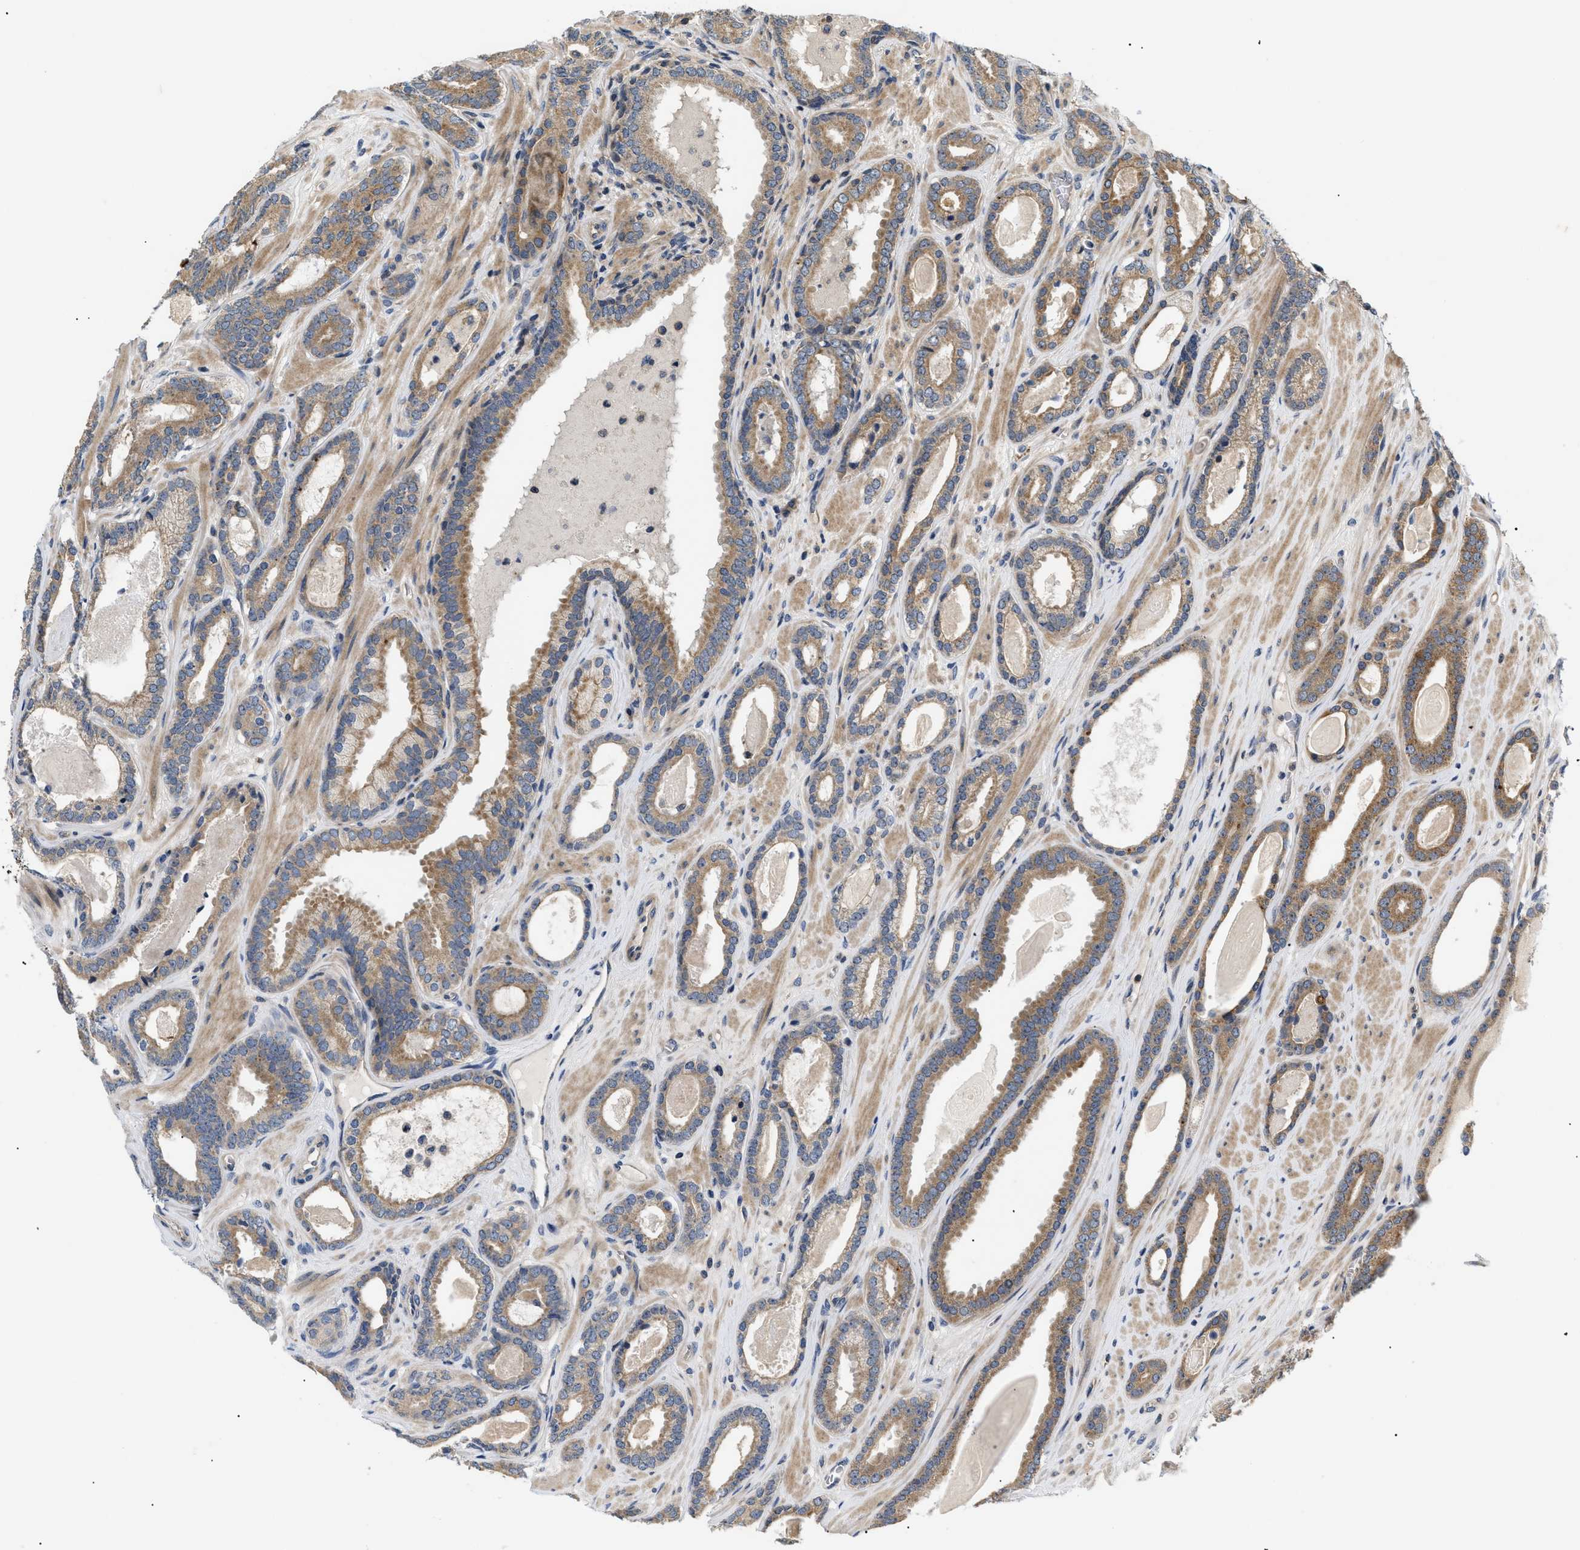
{"staining": {"intensity": "moderate", "quantity": ">75%", "location": "cytoplasmic/membranous"}, "tissue": "prostate cancer", "cell_type": "Tumor cells", "image_type": "cancer", "snomed": [{"axis": "morphology", "description": "Adenocarcinoma, High grade"}, {"axis": "topography", "description": "Prostate"}], "caption": "Prostate cancer tissue exhibits moderate cytoplasmic/membranous positivity in about >75% of tumor cells, visualized by immunohistochemistry.", "gene": "HMGCR", "patient": {"sex": "male", "age": 60}}